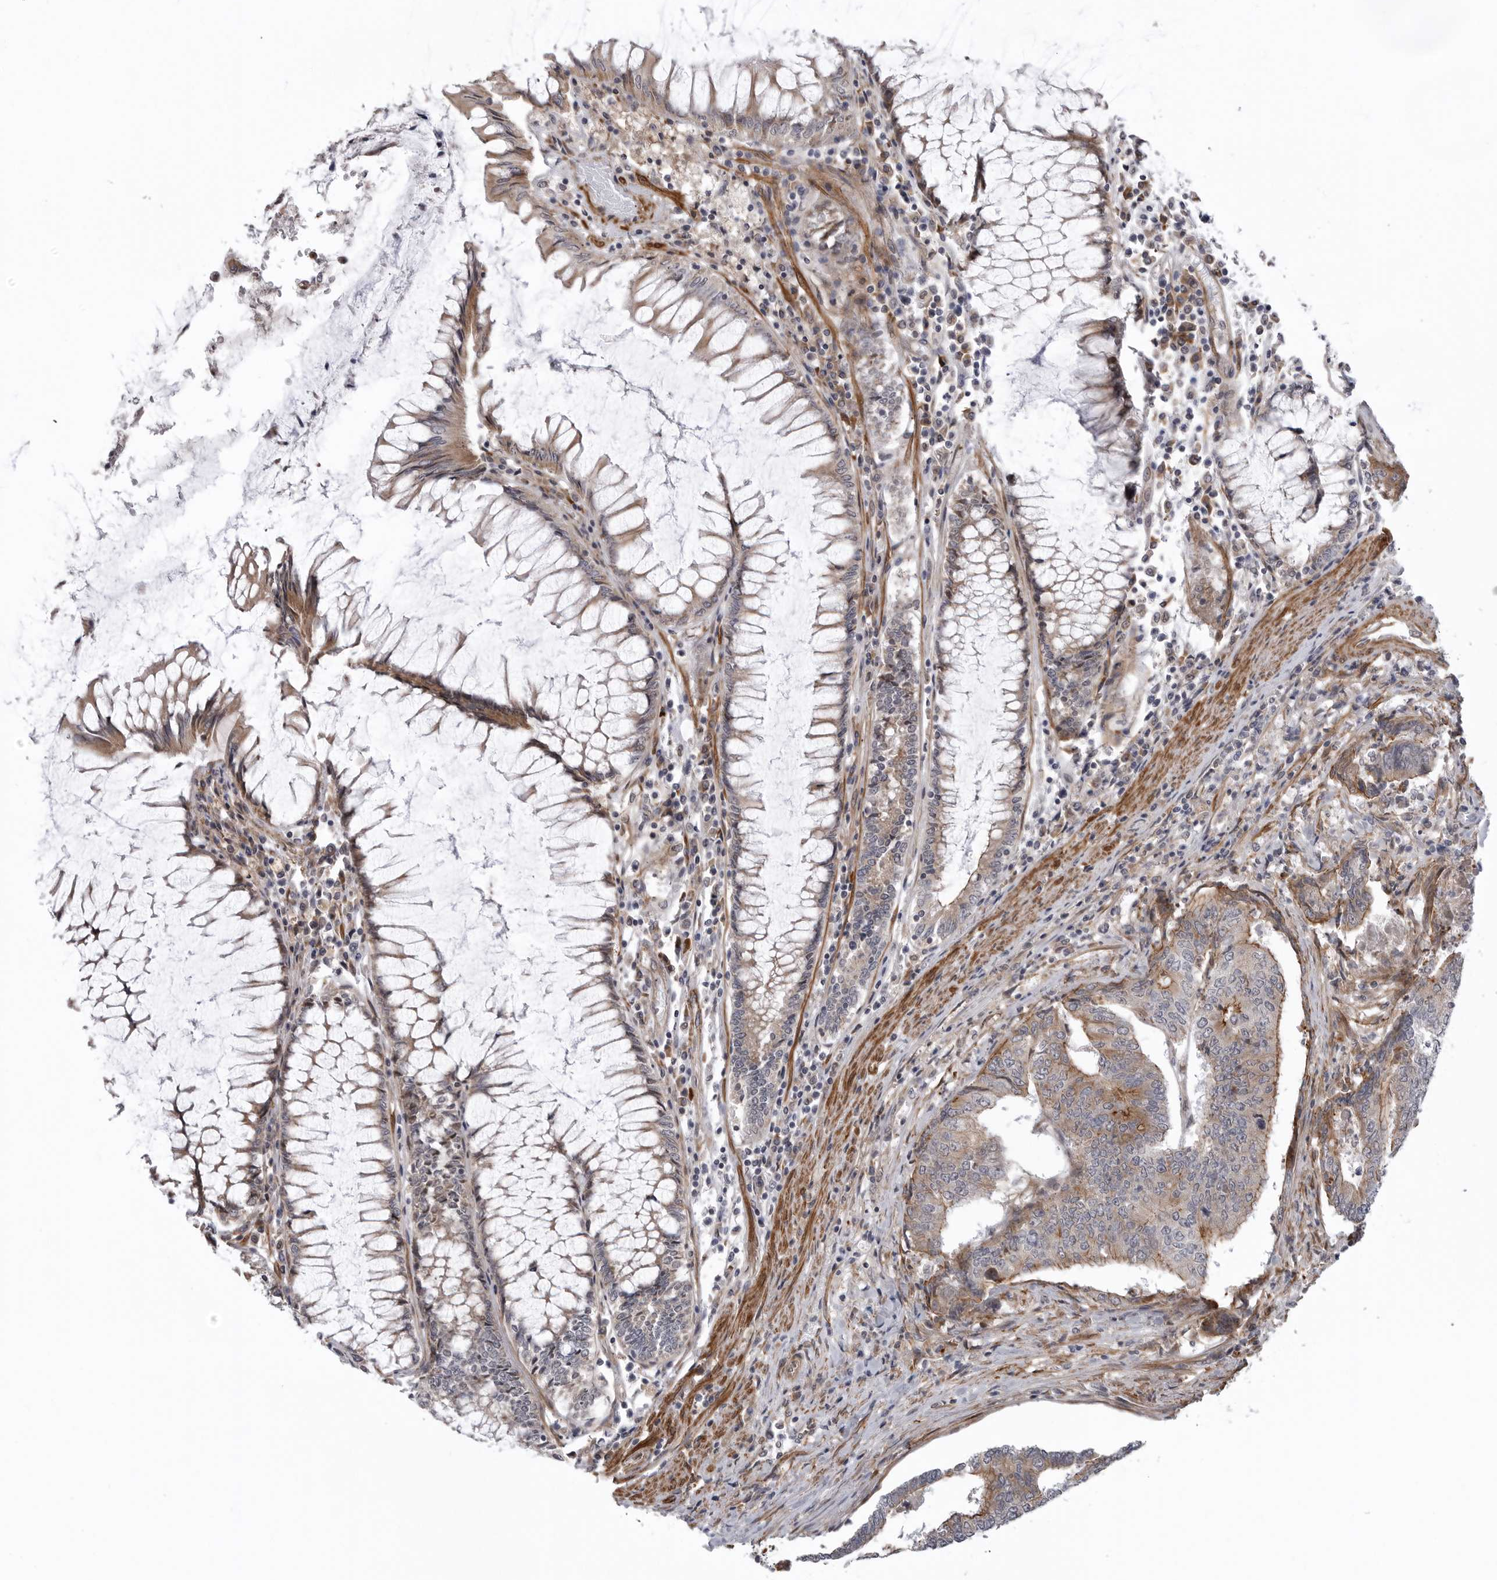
{"staining": {"intensity": "moderate", "quantity": ">75%", "location": "cytoplasmic/membranous"}, "tissue": "colorectal cancer", "cell_type": "Tumor cells", "image_type": "cancer", "snomed": [{"axis": "morphology", "description": "Adenocarcinoma, NOS"}, {"axis": "topography", "description": "Colon"}], "caption": "IHC of colorectal adenocarcinoma shows medium levels of moderate cytoplasmic/membranous positivity in about >75% of tumor cells.", "gene": "SCP2", "patient": {"sex": "female", "age": 67}}